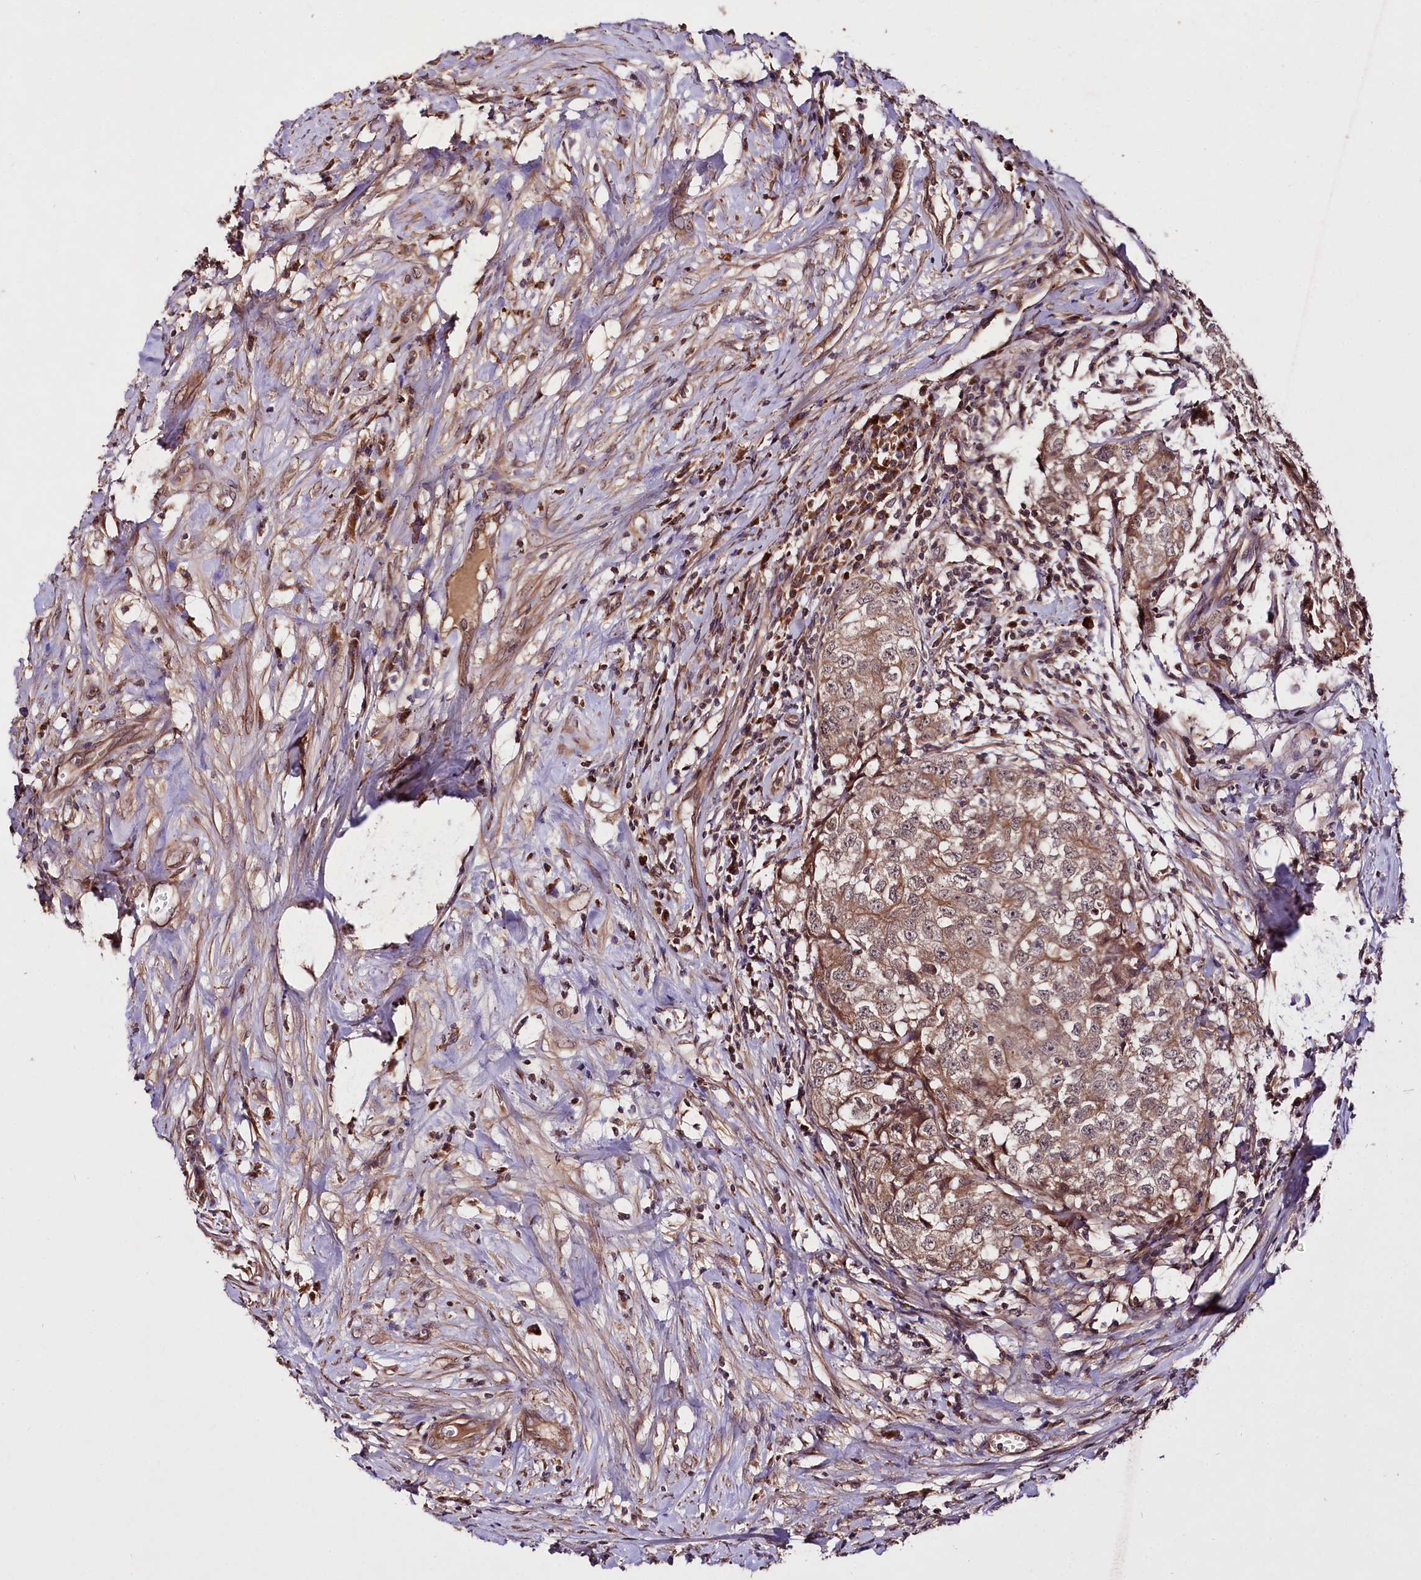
{"staining": {"intensity": "moderate", "quantity": ">75%", "location": "cytoplasmic/membranous"}, "tissue": "testis cancer", "cell_type": "Tumor cells", "image_type": "cancer", "snomed": [{"axis": "morphology", "description": "Seminoma, NOS"}, {"axis": "morphology", "description": "Carcinoma, Embryonal, NOS"}, {"axis": "topography", "description": "Testis"}], "caption": "This histopathology image shows IHC staining of human testis cancer (embryonal carcinoma), with medium moderate cytoplasmic/membranous positivity in approximately >75% of tumor cells.", "gene": "TNPO3", "patient": {"sex": "male", "age": 43}}